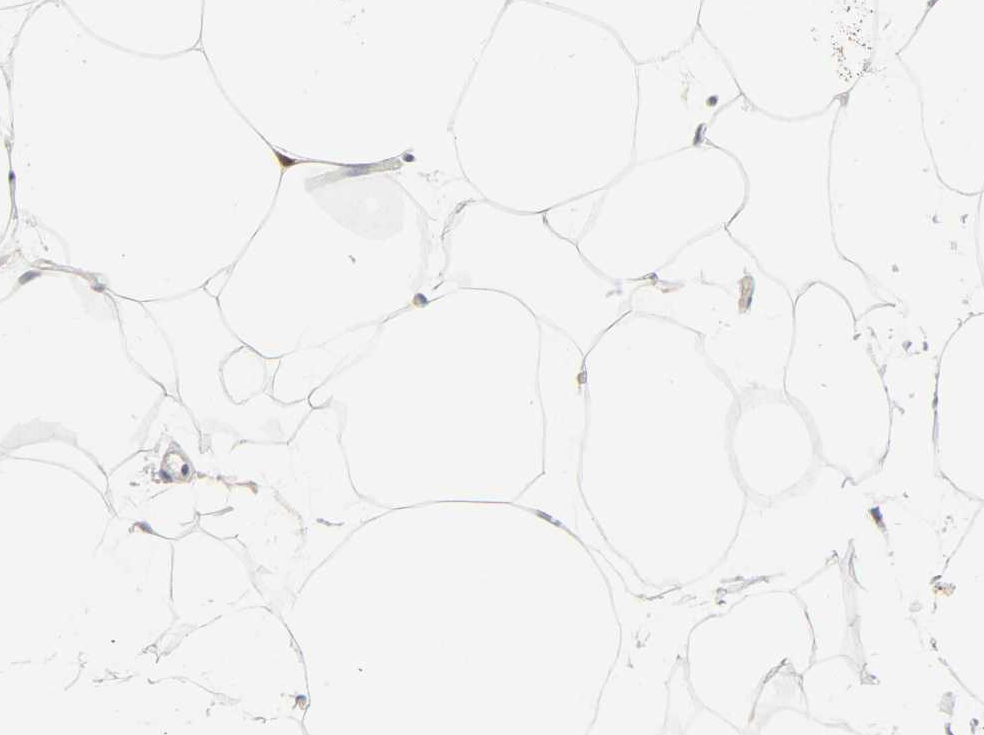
{"staining": {"intensity": "negative", "quantity": "none", "location": "none"}, "tissue": "adipose tissue", "cell_type": "Adipocytes", "image_type": "normal", "snomed": [{"axis": "morphology", "description": "Normal tissue, NOS"}, {"axis": "topography", "description": "Breast"}, {"axis": "topography", "description": "Soft tissue"}], "caption": "Normal adipose tissue was stained to show a protein in brown. There is no significant expression in adipocytes.", "gene": "WEE1", "patient": {"sex": "female", "age": 25}}